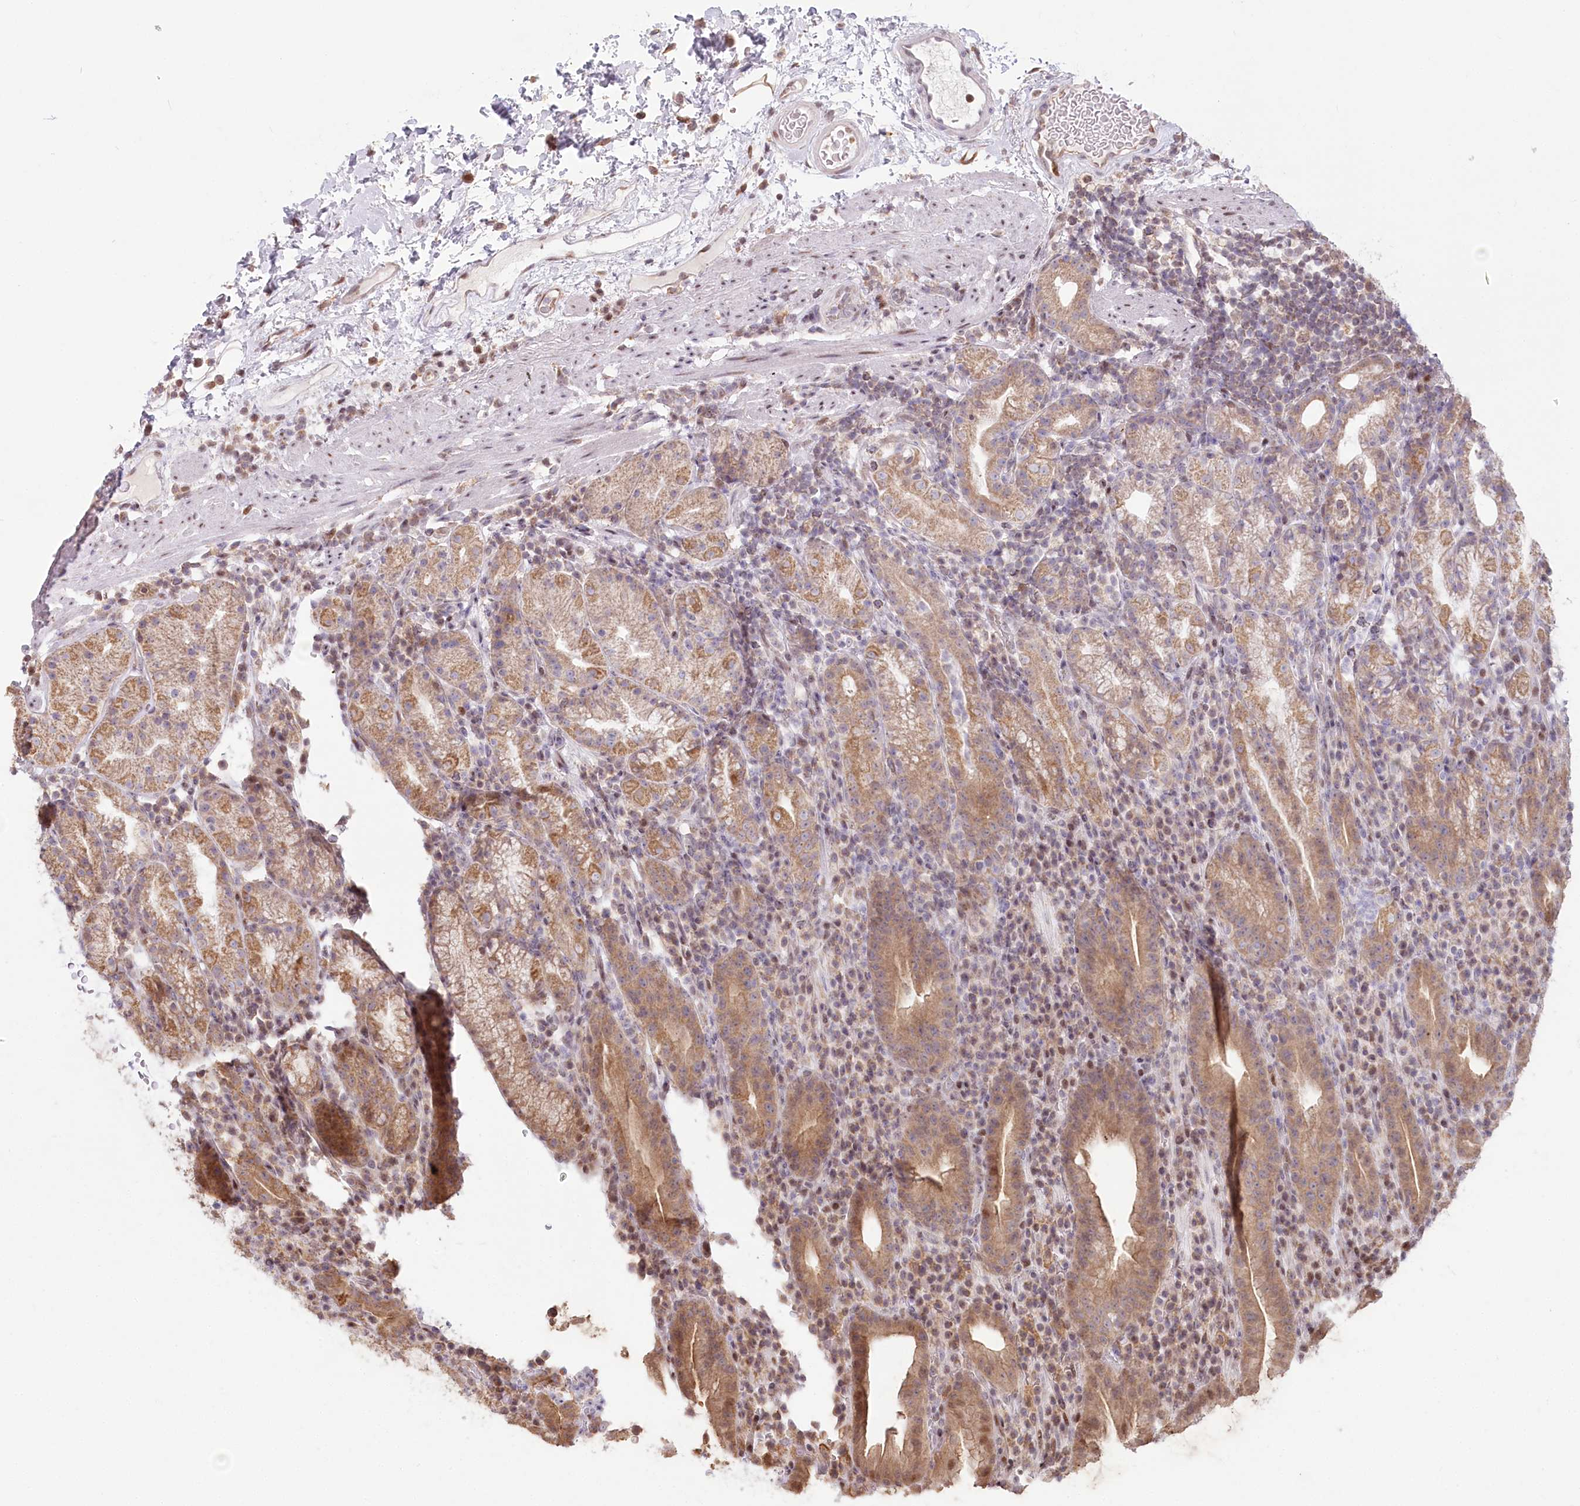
{"staining": {"intensity": "moderate", "quantity": ">75%", "location": "cytoplasmic/membranous"}, "tissue": "stomach", "cell_type": "Glandular cells", "image_type": "normal", "snomed": [{"axis": "morphology", "description": "Normal tissue, NOS"}, {"axis": "morphology", "description": "Inflammation, NOS"}, {"axis": "topography", "description": "Stomach"}], "caption": "Immunohistochemical staining of normal human stomach demonstrates medium levels of moderate cytoplasmic/membranous positivity in about >75% of glandular cells.", "gene": "PYURF", "patient": {"sex": "male", "age": 79}}